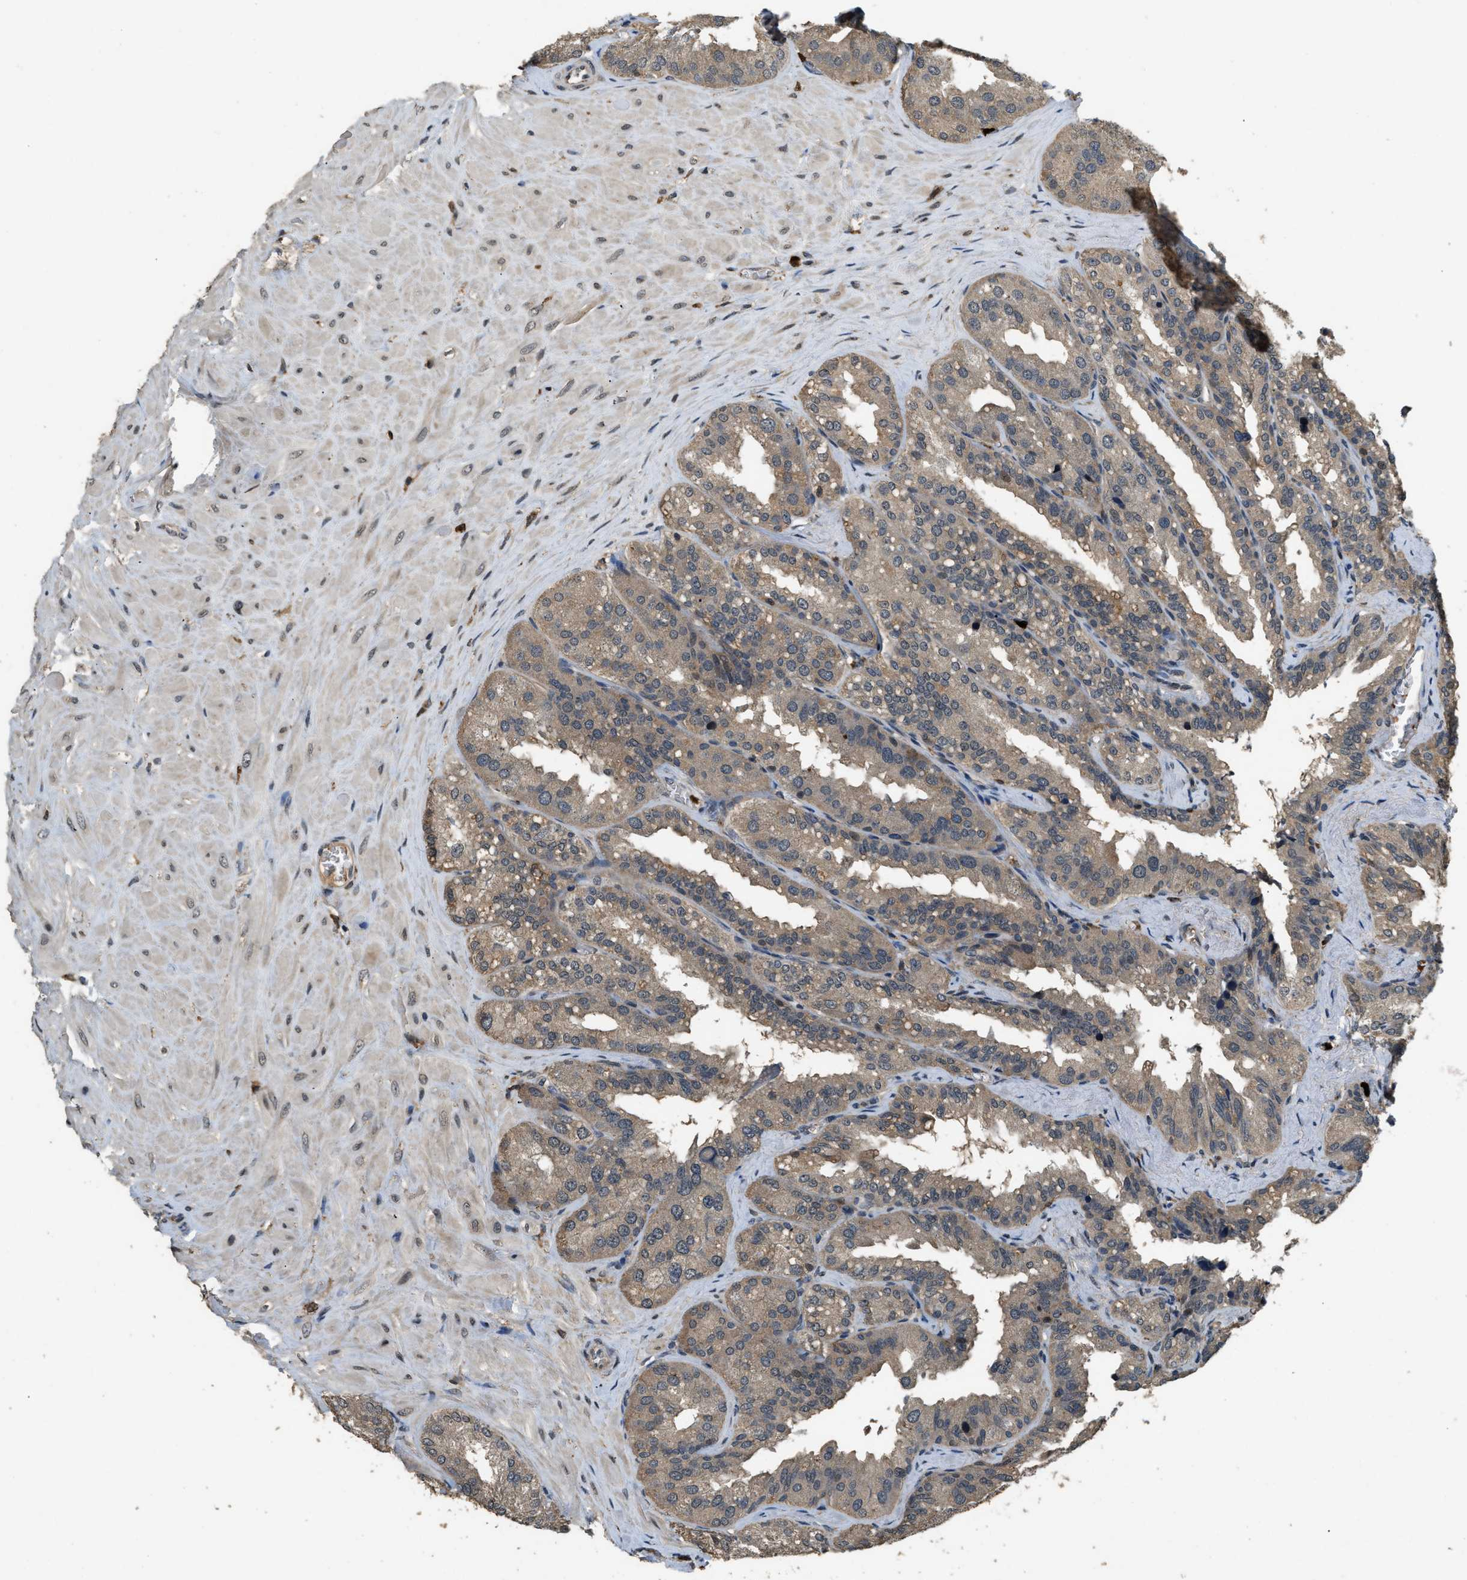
{"staining": {"intensity": "weak", "quantity": ">75%", "location": "cytoplasmic/membranous"}, "tissue": "seminal vesicle", "cell_type": "Glandular cells", "image_type": "normal", "snomed": [{"axis": "morphology", "description": "Normal tissue, NOS"}, {"axis": "topography", "description": "Prostate"}, {"axis": "topography", "description": "Seminal veicle"}], "caption": "Brown immunohistochemical staining in unremarkable seminal vesicle reveals weak cytoplasmic/membranous positivity in approximately >75% of glandular cells.", "gene": "RNF141", "patient": {"sex": "male", "age": 51}}